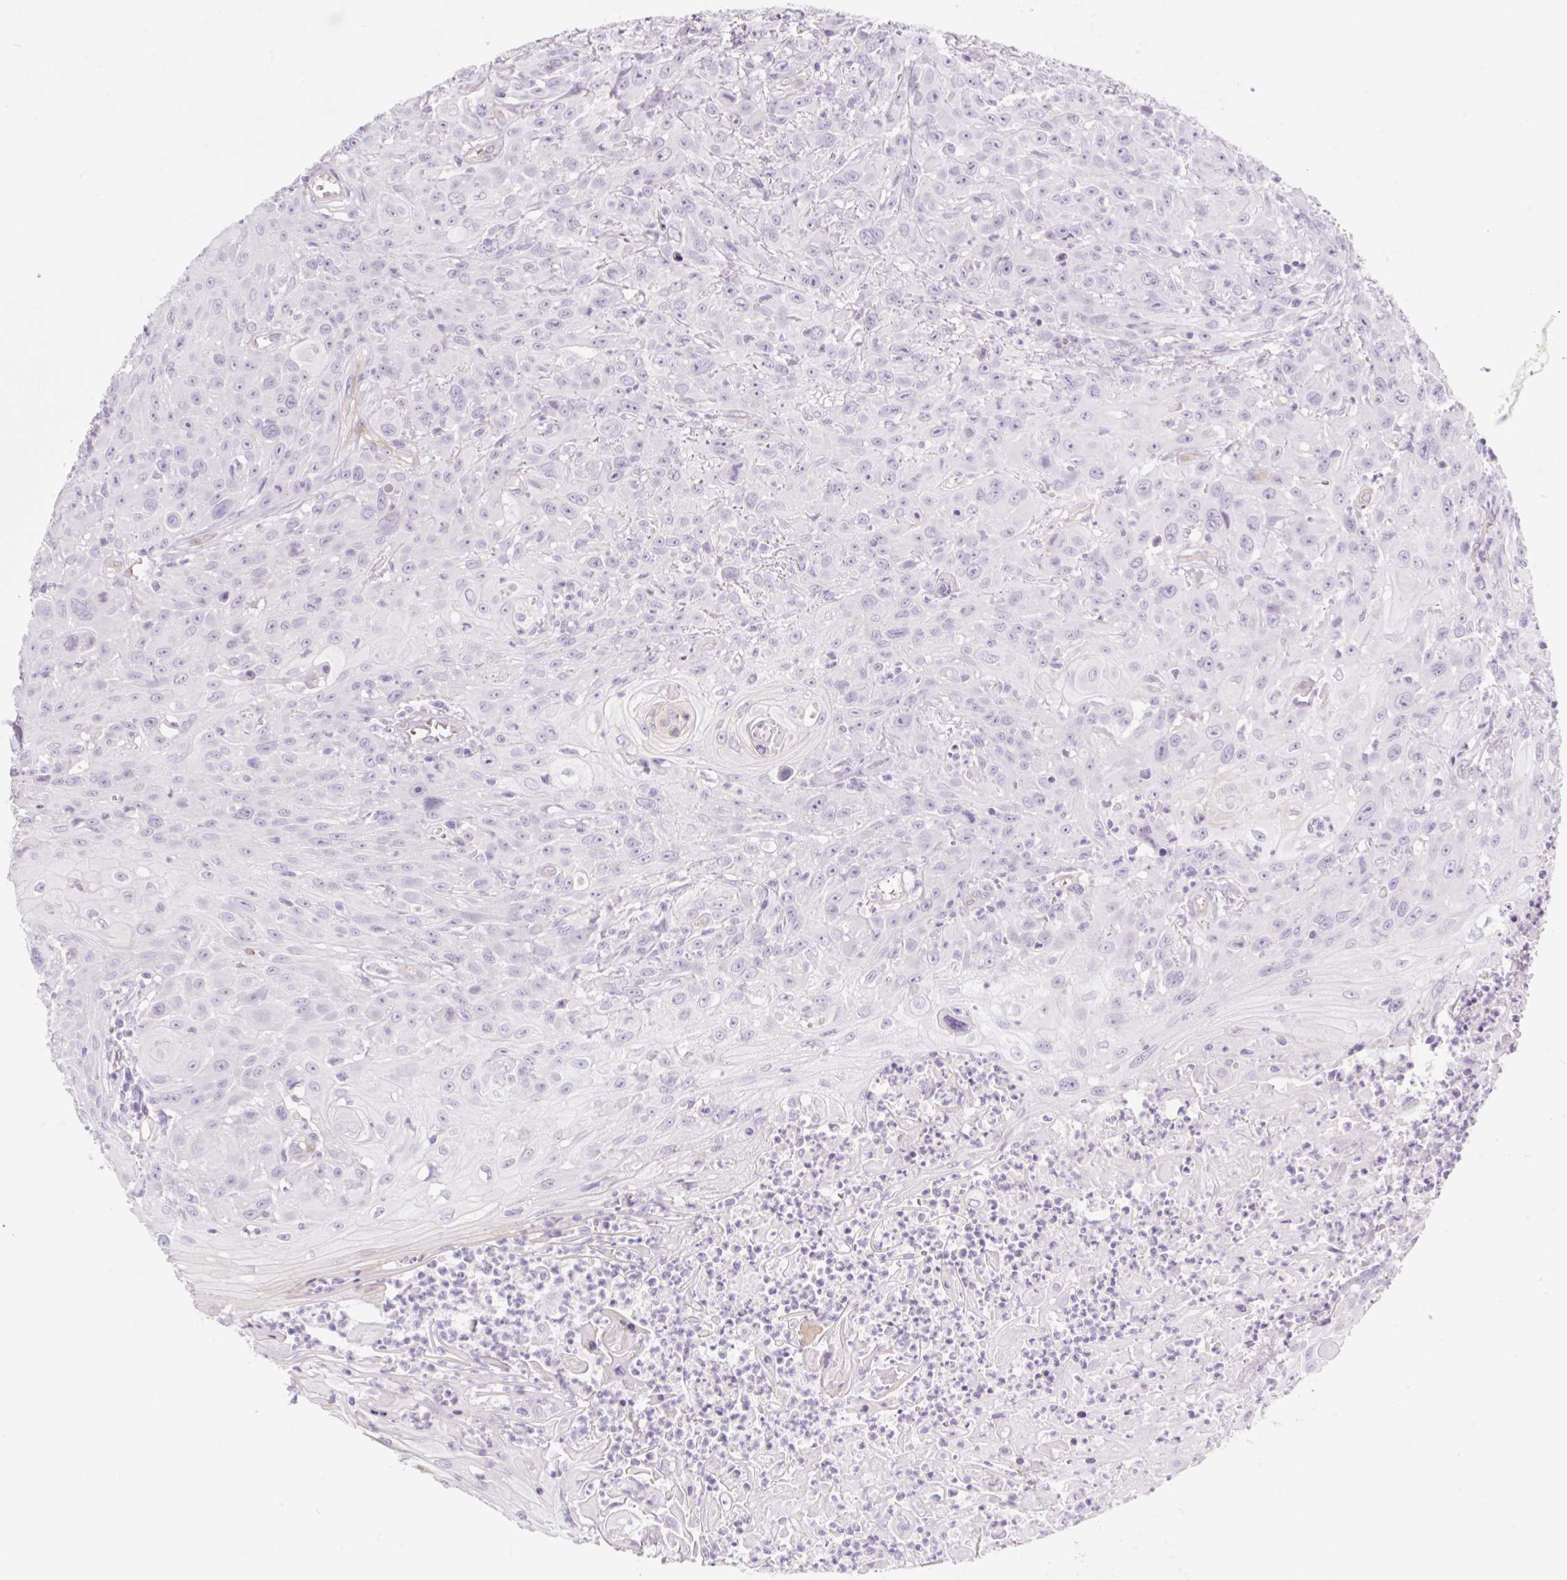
{"staining": {"intensity": "negative", "quantity": "none", "location": "none"}, "tissue": "head and neck cancer", "cell_type": "Tumor cells", "image_type": "cancer", "snomed": [{"axis": "morphology", "description": "Squamous cell carcinoma, NOS"}, {"axis": "topography", "description": "Skin"}, {"axis": "topography", "description": "Head-Neck"}], "caption": "DAB (3,3'-diaminobenzidine) immunohistochemical staining of human squamous cell carcinoma (head and neck) demonstrates no significant expression in tumor cells.", "gene": "BCAS1", "patient": {"sex": "male", "age": 80}}